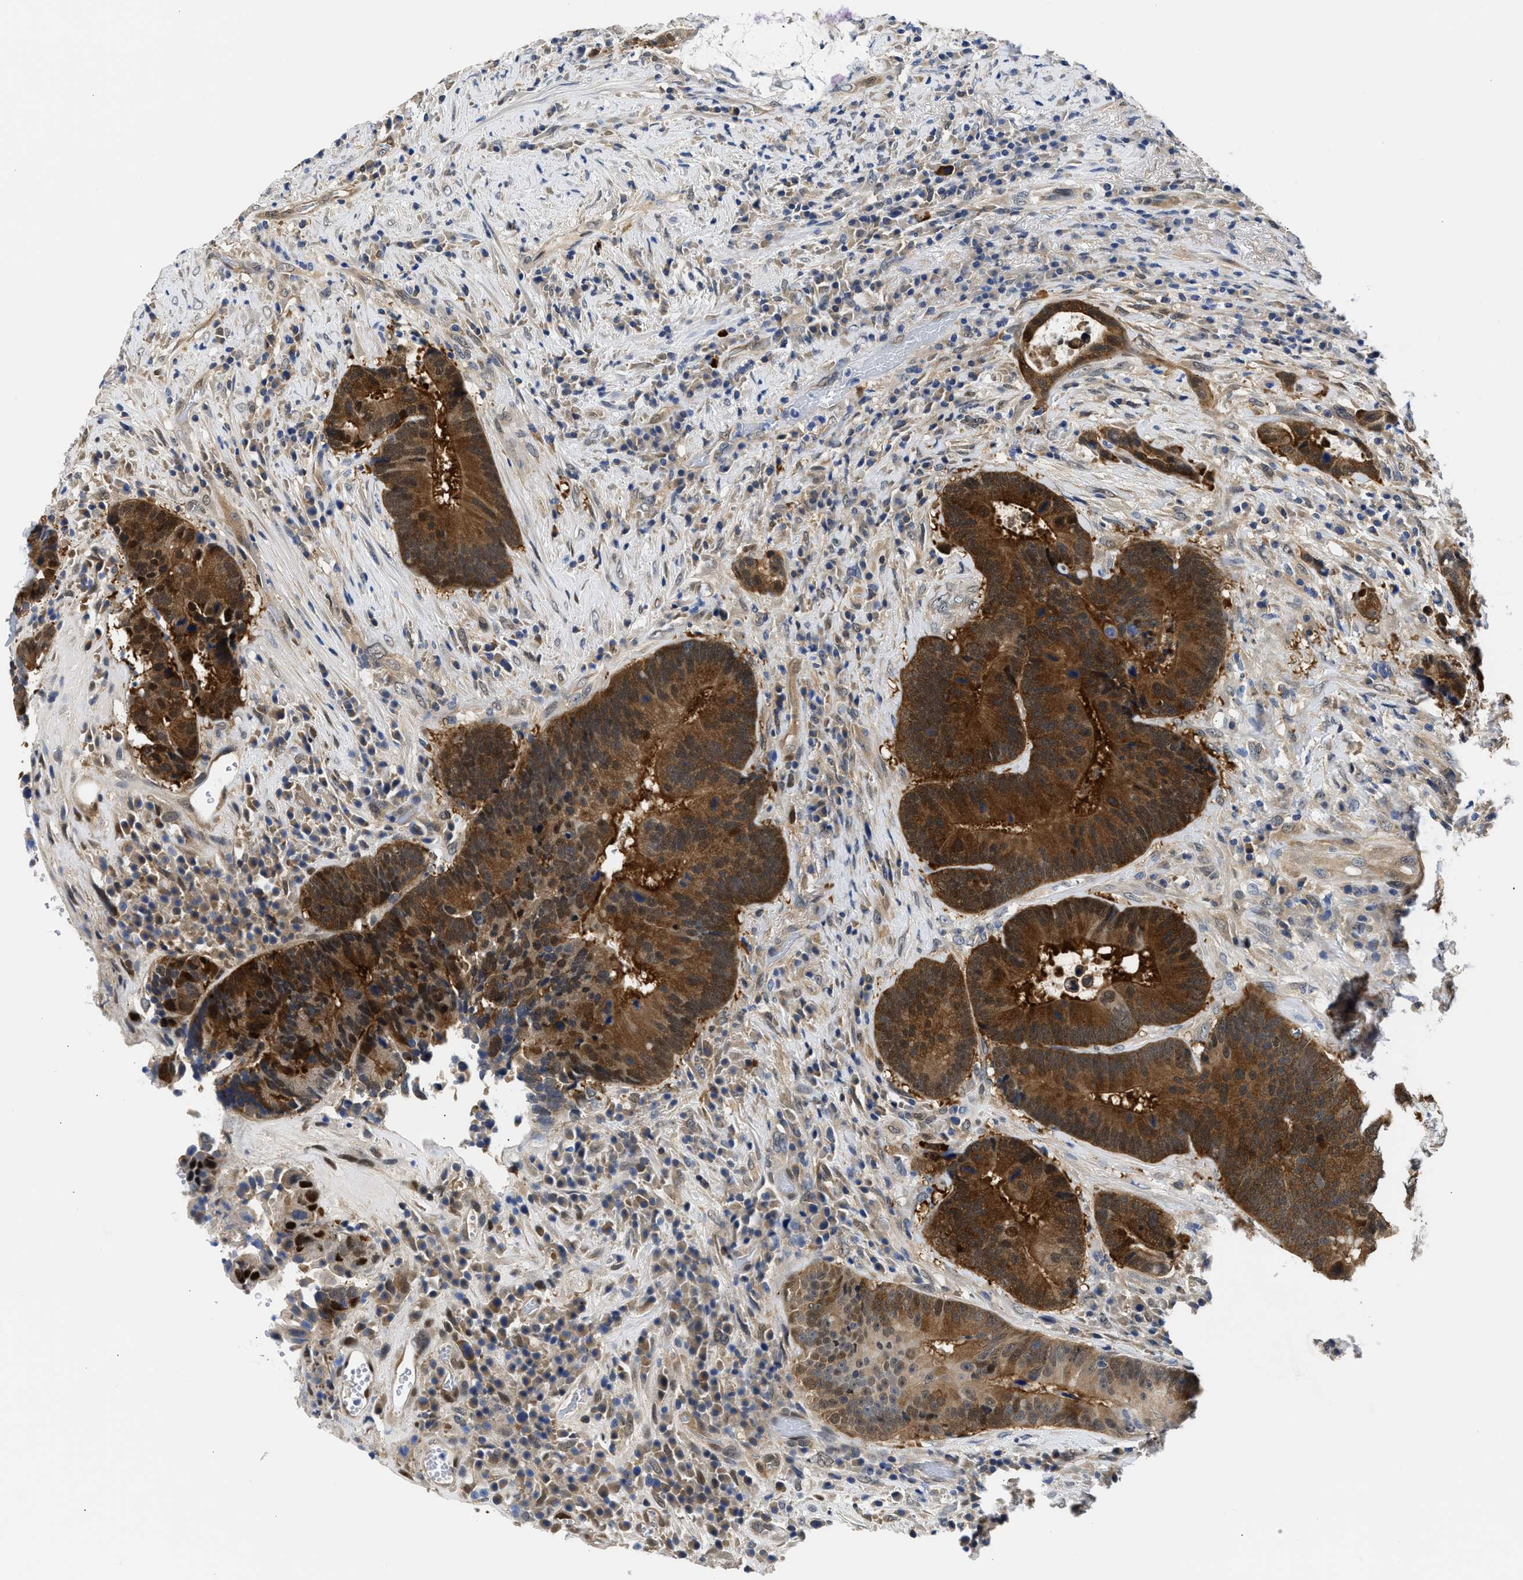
{"staining": {"intensity": "strong", "quantity": "25%-75%", "location": "cytoplasmic/membranous,nuclear"}, "tissue": "colorectal cancer", "cell_type": "Tumor cells", "image_type": "cancer", "snomed": [{"axis": "morphology", "description": "Adenocarcinoma, NOS"}, {"axis": "topography", "description": "Rectum"}], "caption": "A photomicrograph of colorectal cancer stained for a protein reveals strong cytoplasmic/membranous and nuclear brown staining in tumor cells.", "gene": "XPO5", "patient": {"sex": "female", "age": 89}}